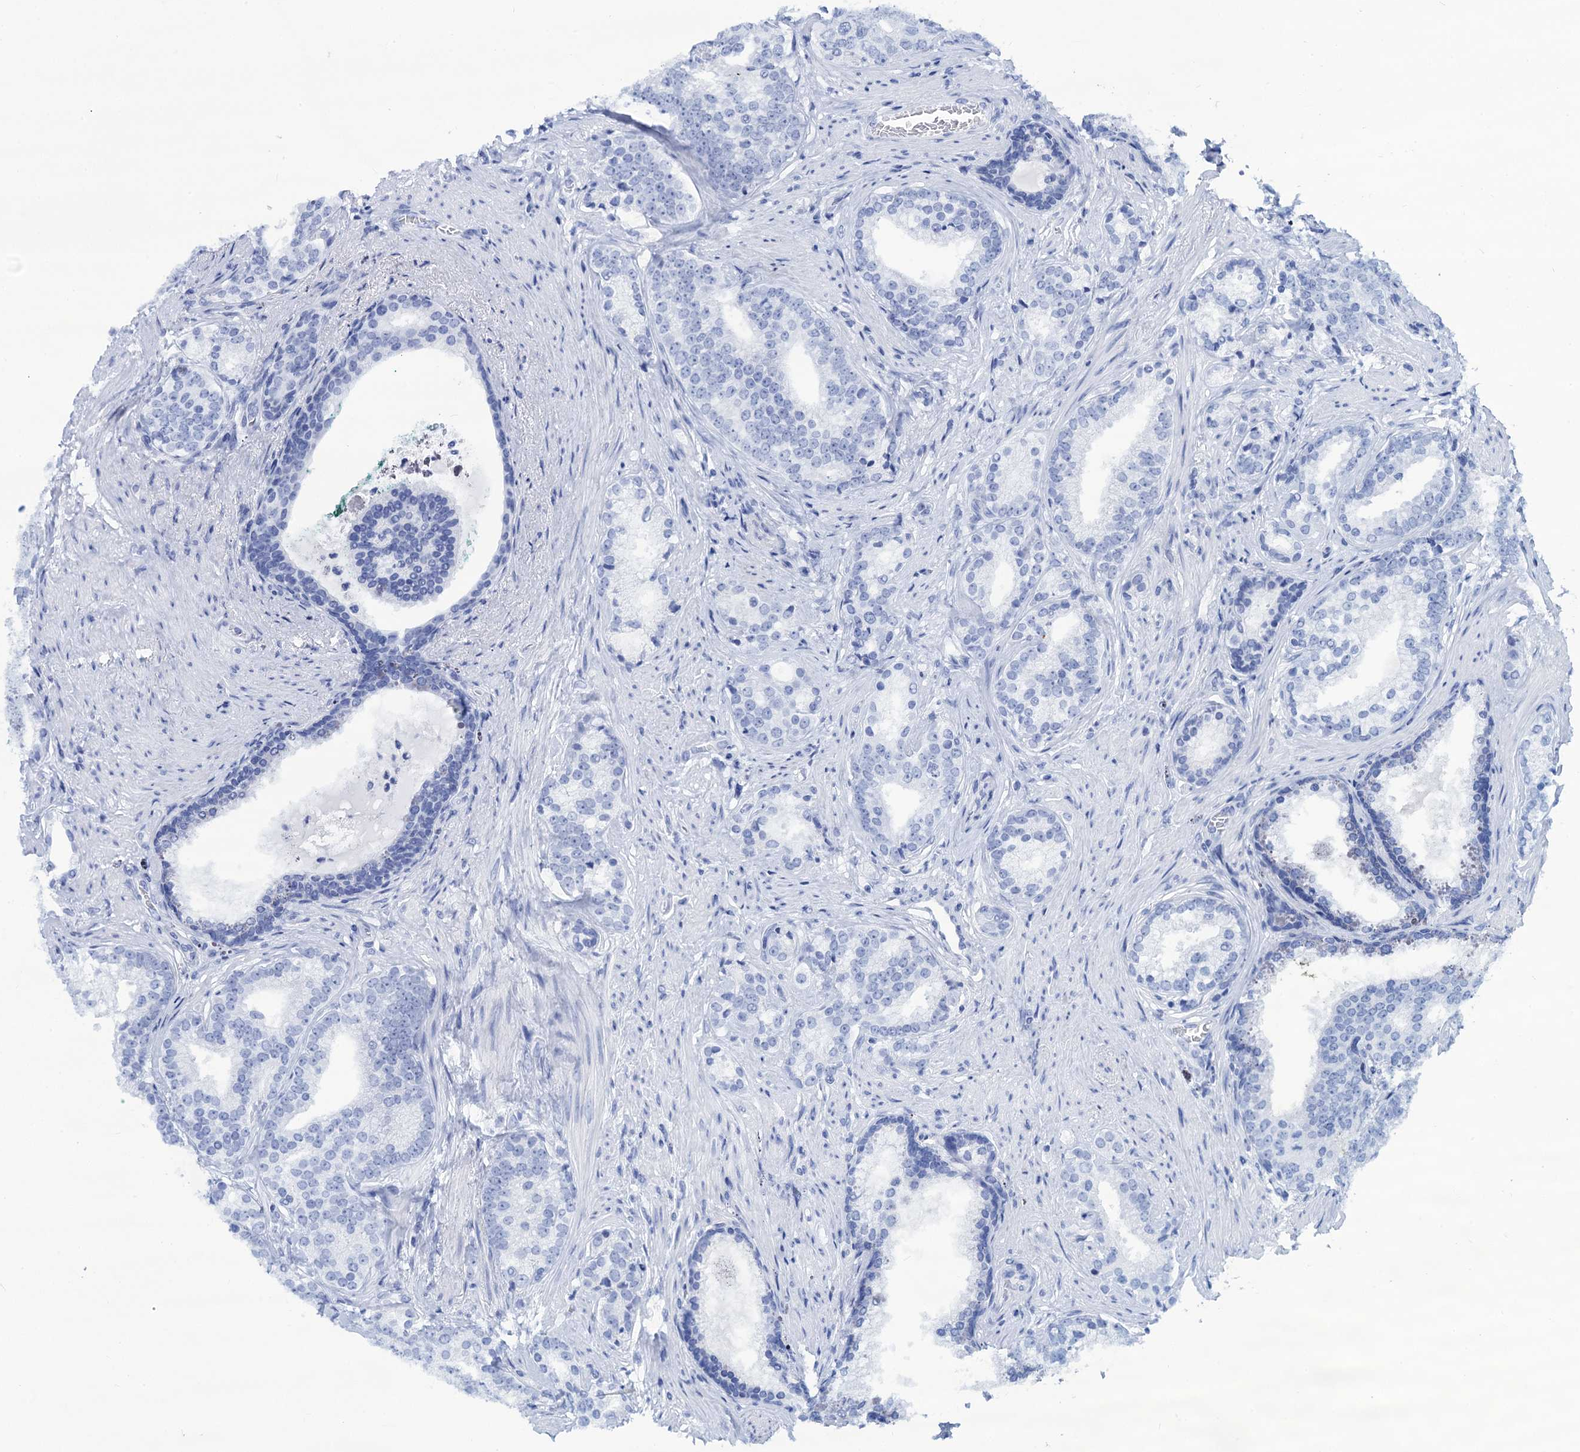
{"staining": {"intensity": "negative", "quantity": "none", "location": "none"}, "tissue": "prostate cancer", "cell_type": "Tumor cells", "image_type": "cancer", "snomed": [{"axis": "morphology", "description": "Adenocarcinoma, Low grade"}, {"axis": "topography", "description": "Prostate"}], "caption": "High power microscopy histopathology image of an immunohistochemistry image of prostate cancer (adenocarcinoma (low-grade)), revealing no significant staining in tumor cells.", "gene": "CABYR", "patient": {"sex": "male", "age": 71}}